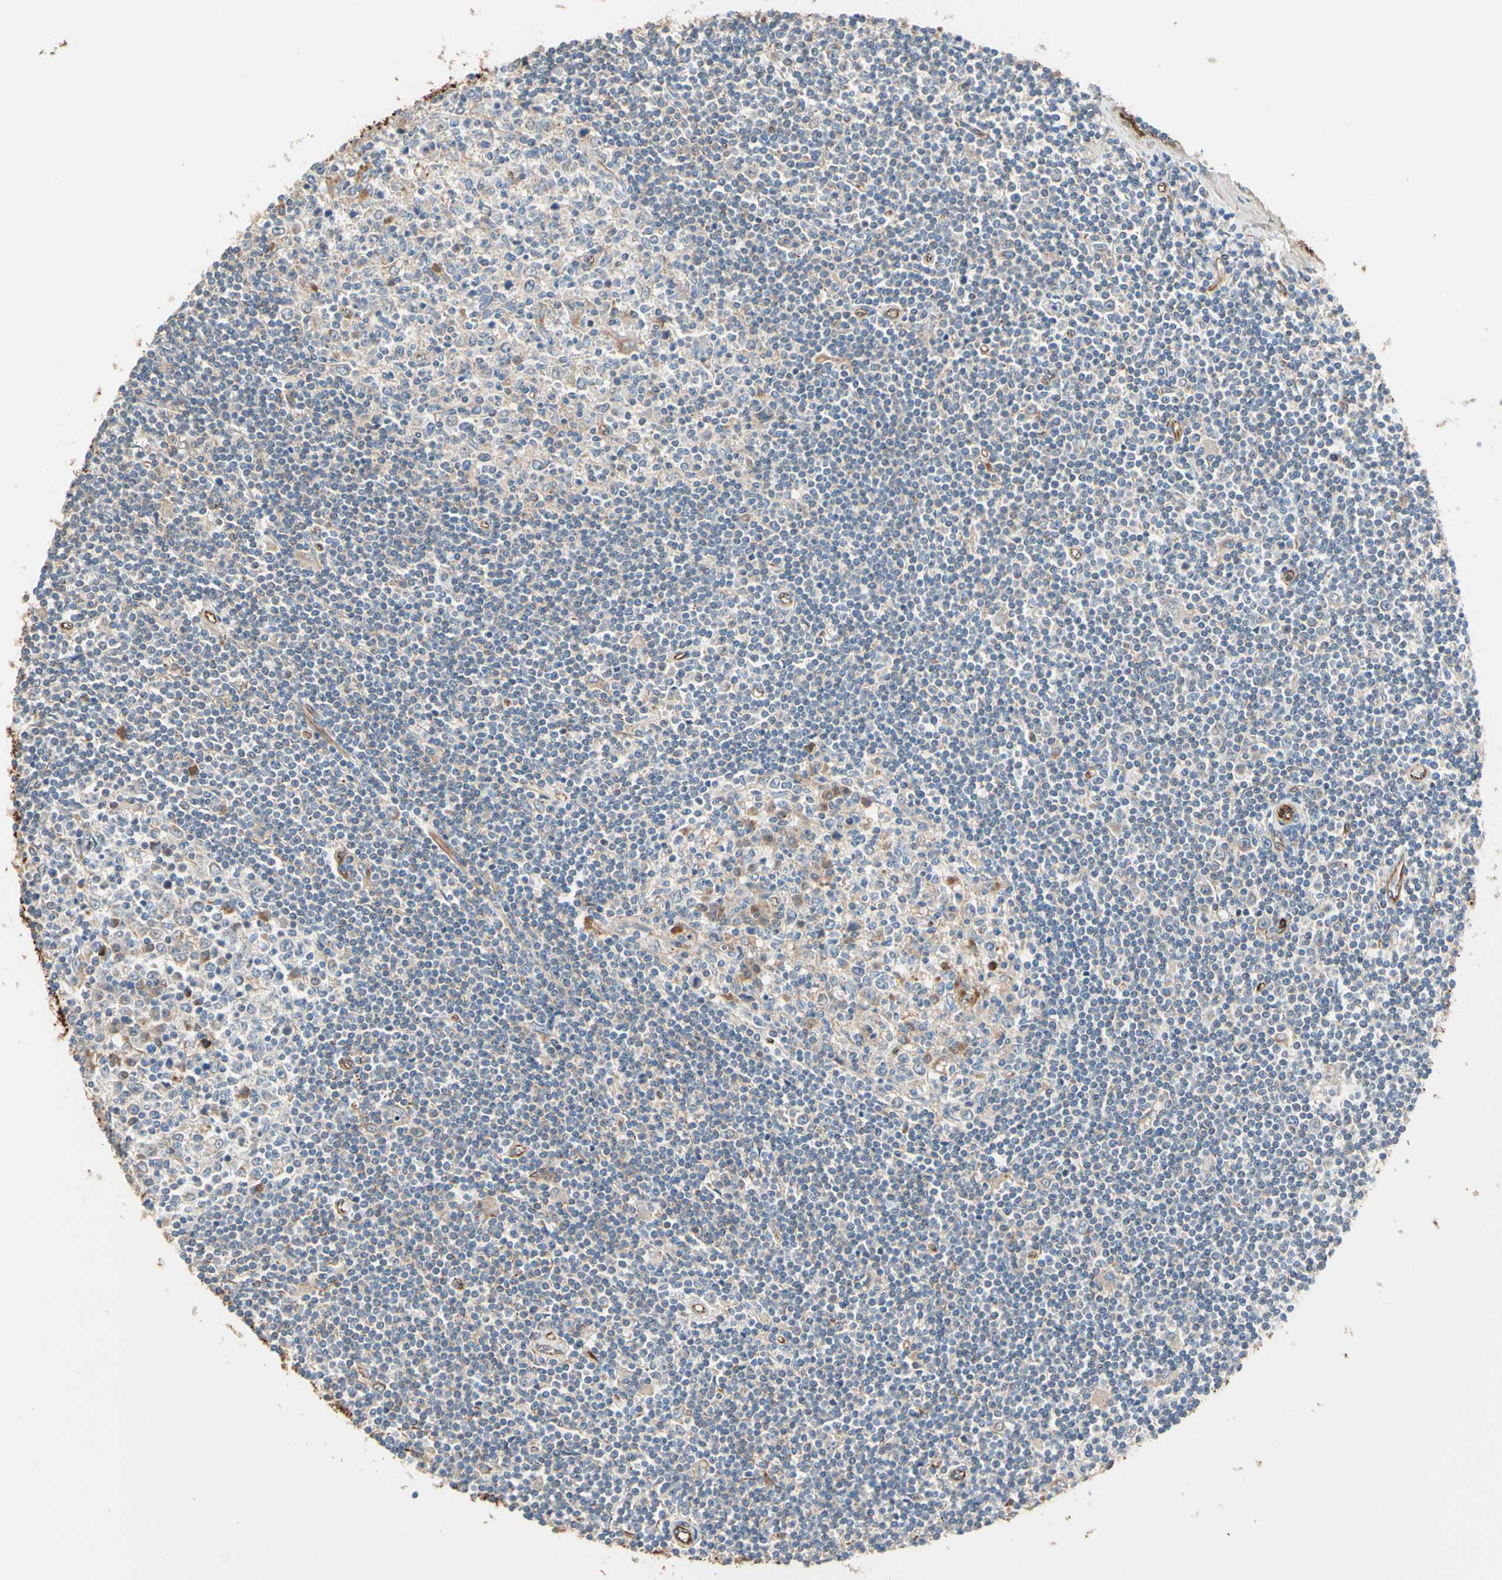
{"staining": {"intensity": "negative", "quantity": "none", "location": "none"}, "tissue": "lymphoma", "cell_type": "Tumor cells", "image_type": "cancer", "snomed": [{"axis": "morphology", "description": "Malignant lymphoma, non-Hodgkin's type, Low grade"}, {"axis": "topography", "description": "Spleen"}], "caption": "Lymphoma stained for a protein using immunohistochemistry (IHC) demonstrates no positivity tumor cells.", "gene": "TRAF2", "patient": {"sex": "male", "age": 76}}